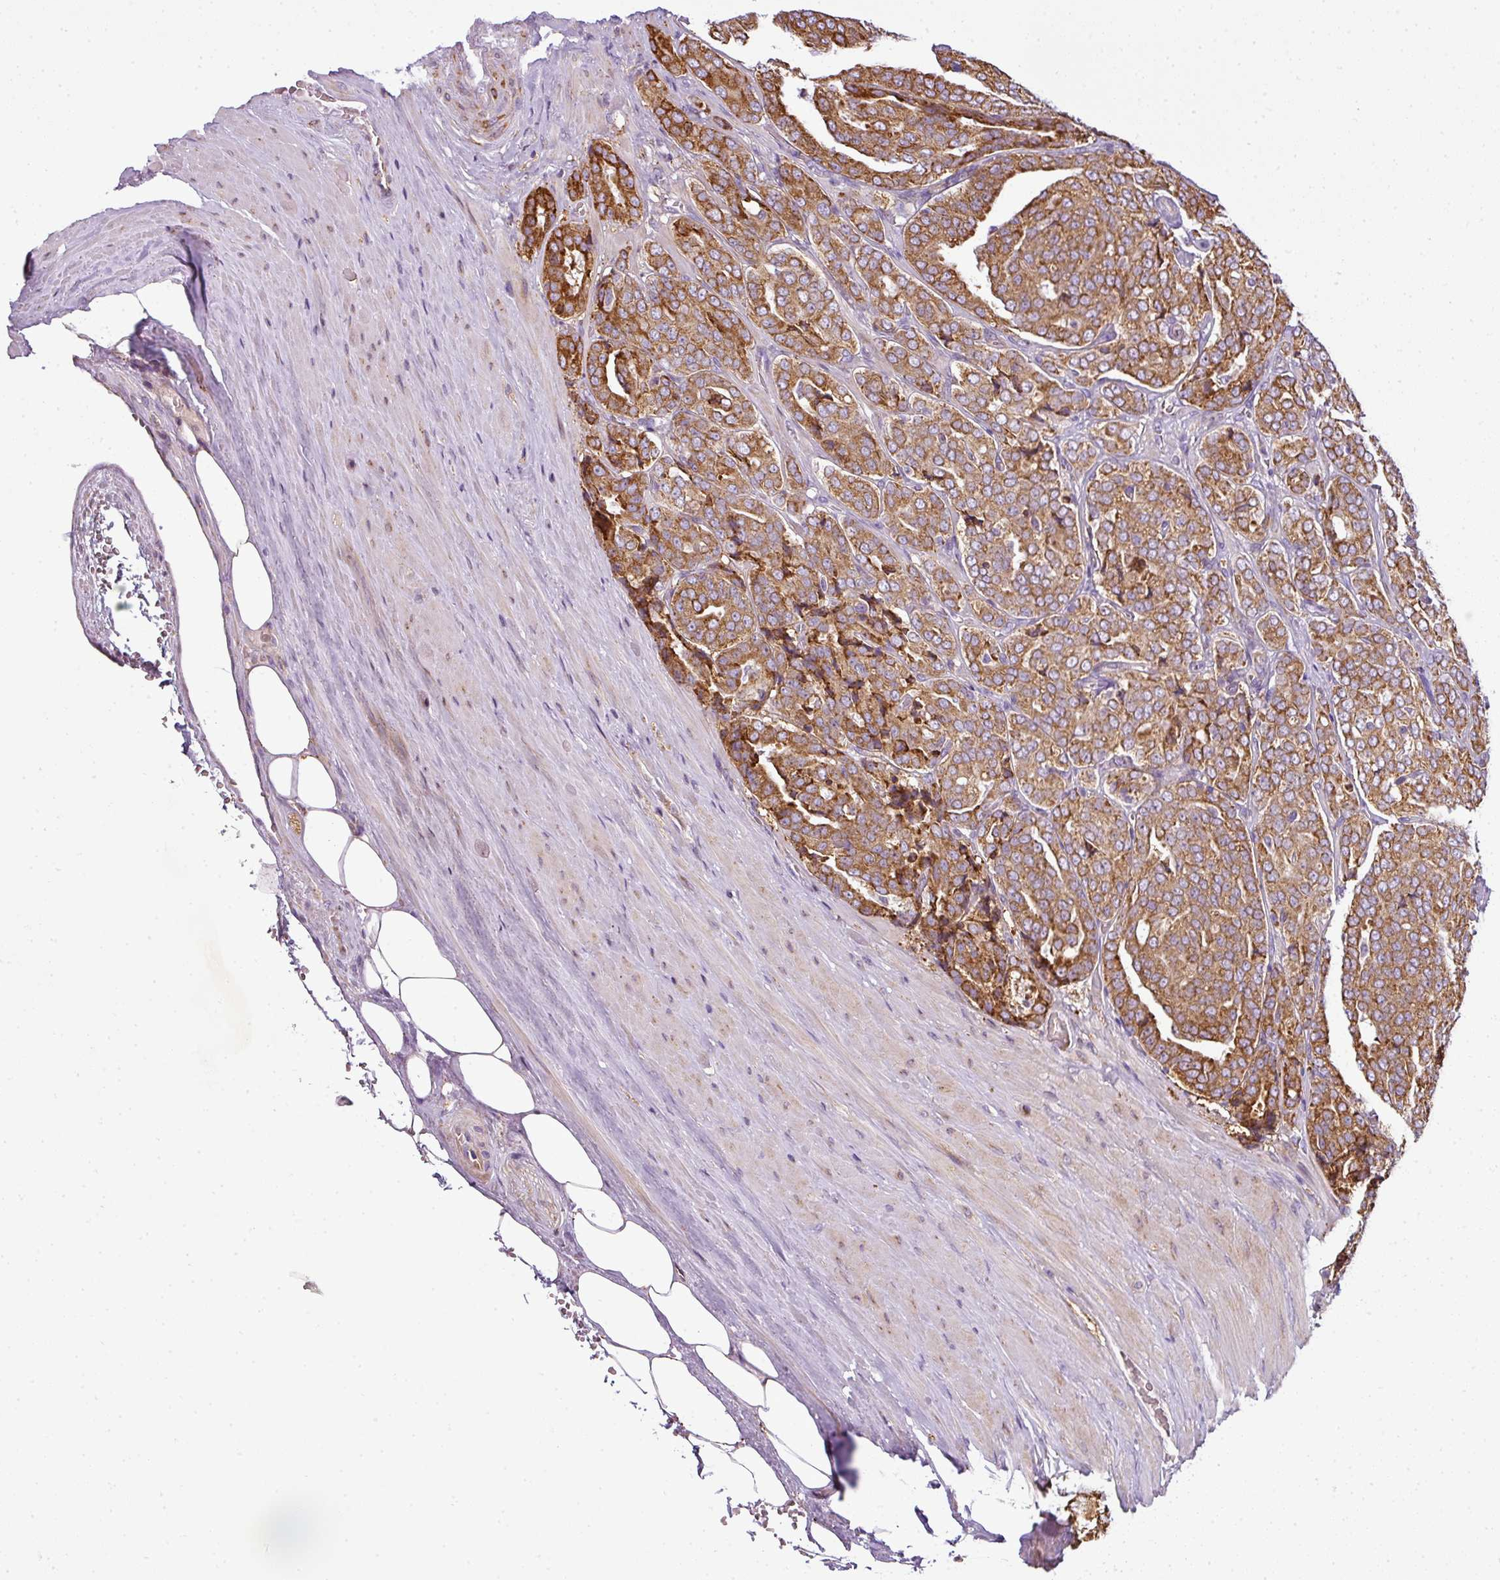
{"staining": {"intensity": "strong", "quantity": ">75%", "location": "cytoplasmic/membranous"}, "tissue": "prostate cancer", "cell_type": "Tumor cells", "image_type": "cancer", "snomed": [{"axis": "morphology", "description": "Adenocarcinoma, High grade"}, {"axis": "topography", "description": "Prostate"}], "caption": "Tumor cells display high levels of strong cytoplasmic/membranous staining in about >75% of cells in prostate cancer. (Brightfield microscopy of DAB IHC at high magnification).", "gene": "ANKRD18A", "patient": {"sex": "male", "age": 68}}